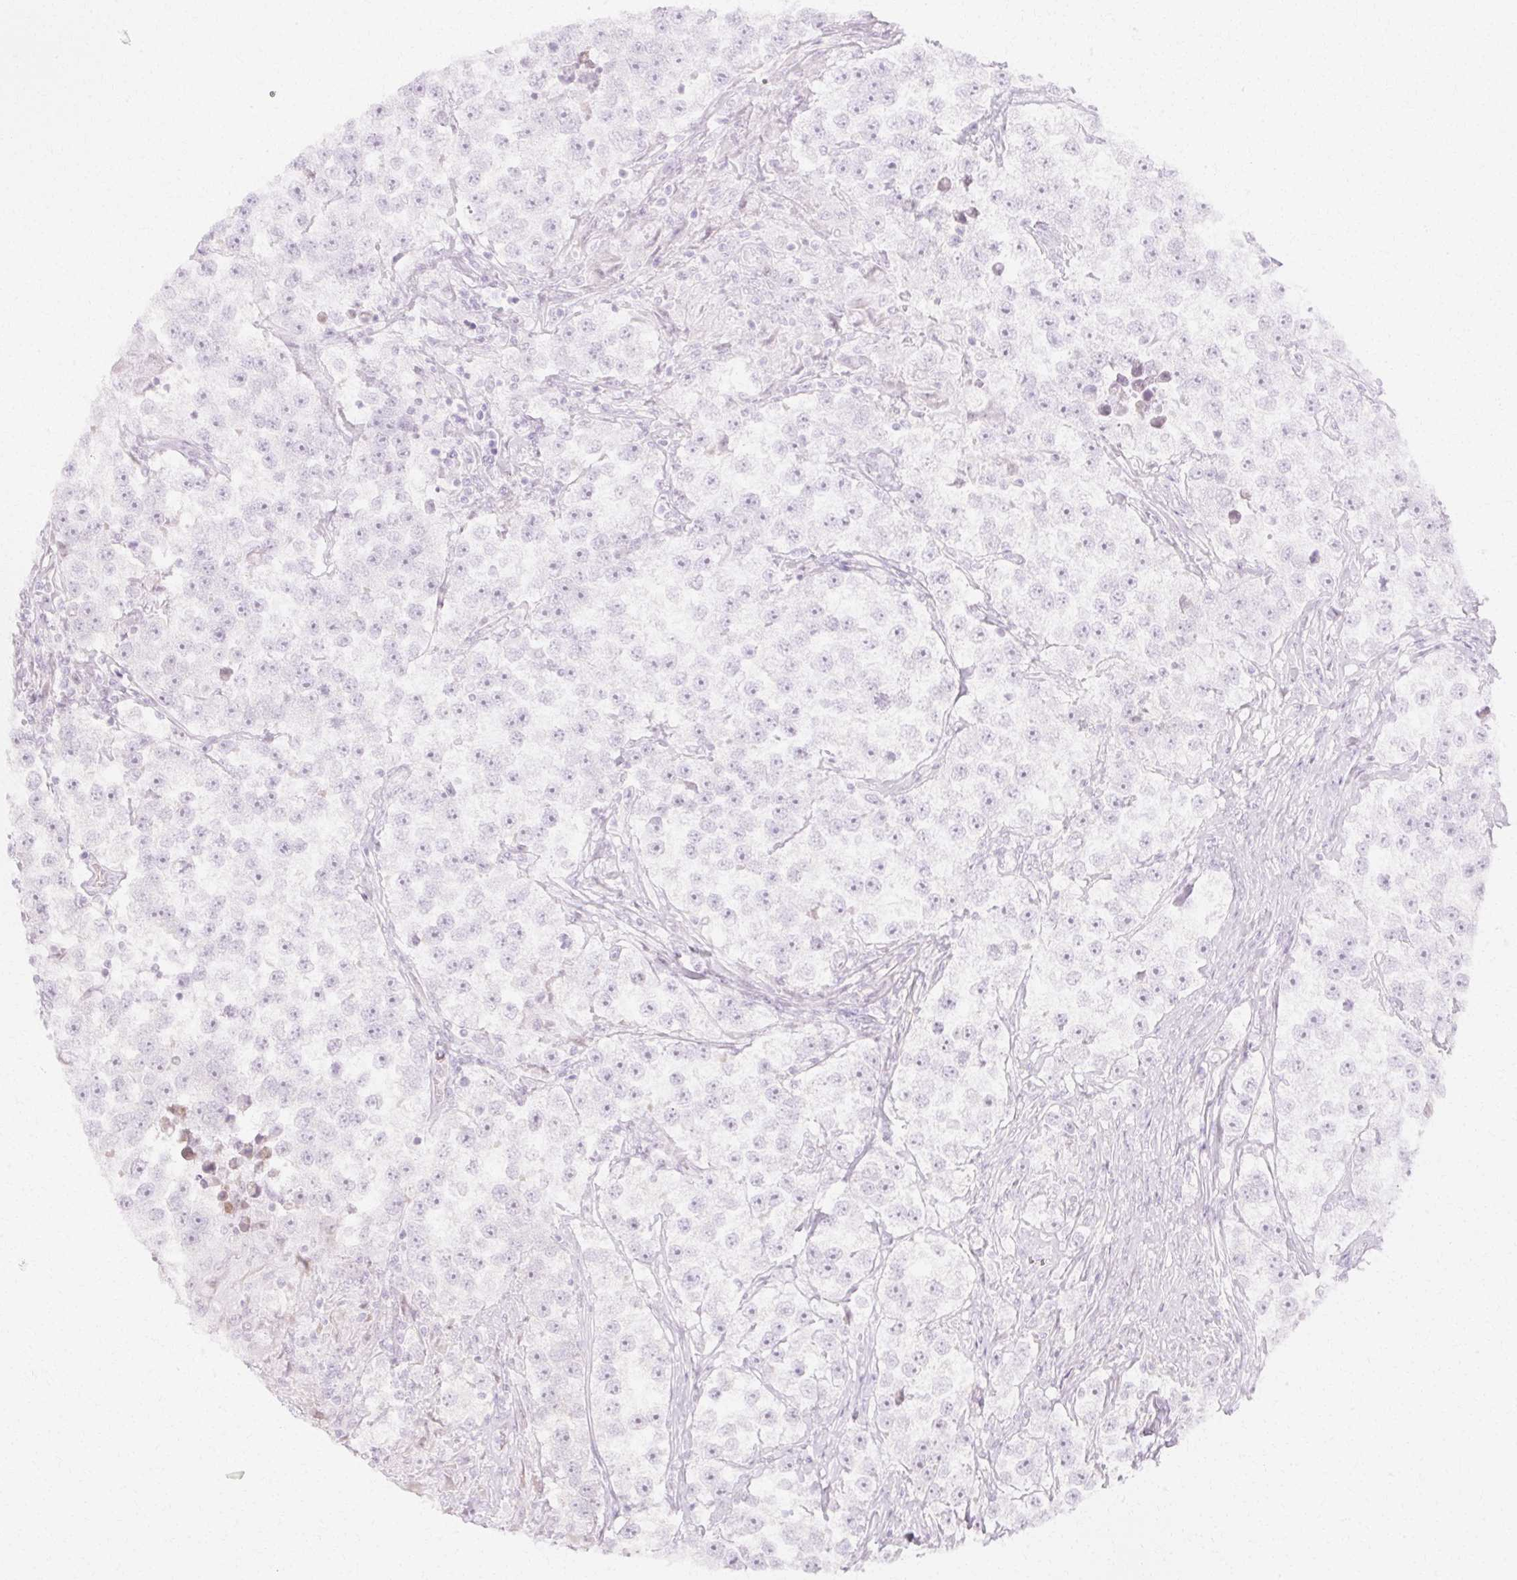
{"staining": {"intensity": "negative", "quantity": "none", "location": "none"}, "tissue": "testis cancer", "cell_type": "Tumor cells", "image_type": "cancer", "snomed": [{"axis": "morphology", "description": "Seminoma, NOS"}, {"axis": "topography", "description": "Testis"}], "caption": "This micrograph is of testis cancer stained with immunohistochemistry (IHC) to label a protein in brown with the nuclei are counter-stained blue. There is no staining in tumor cells.", "gene": "C3orf49", "patient": {"sex": "male", "age": 46}}